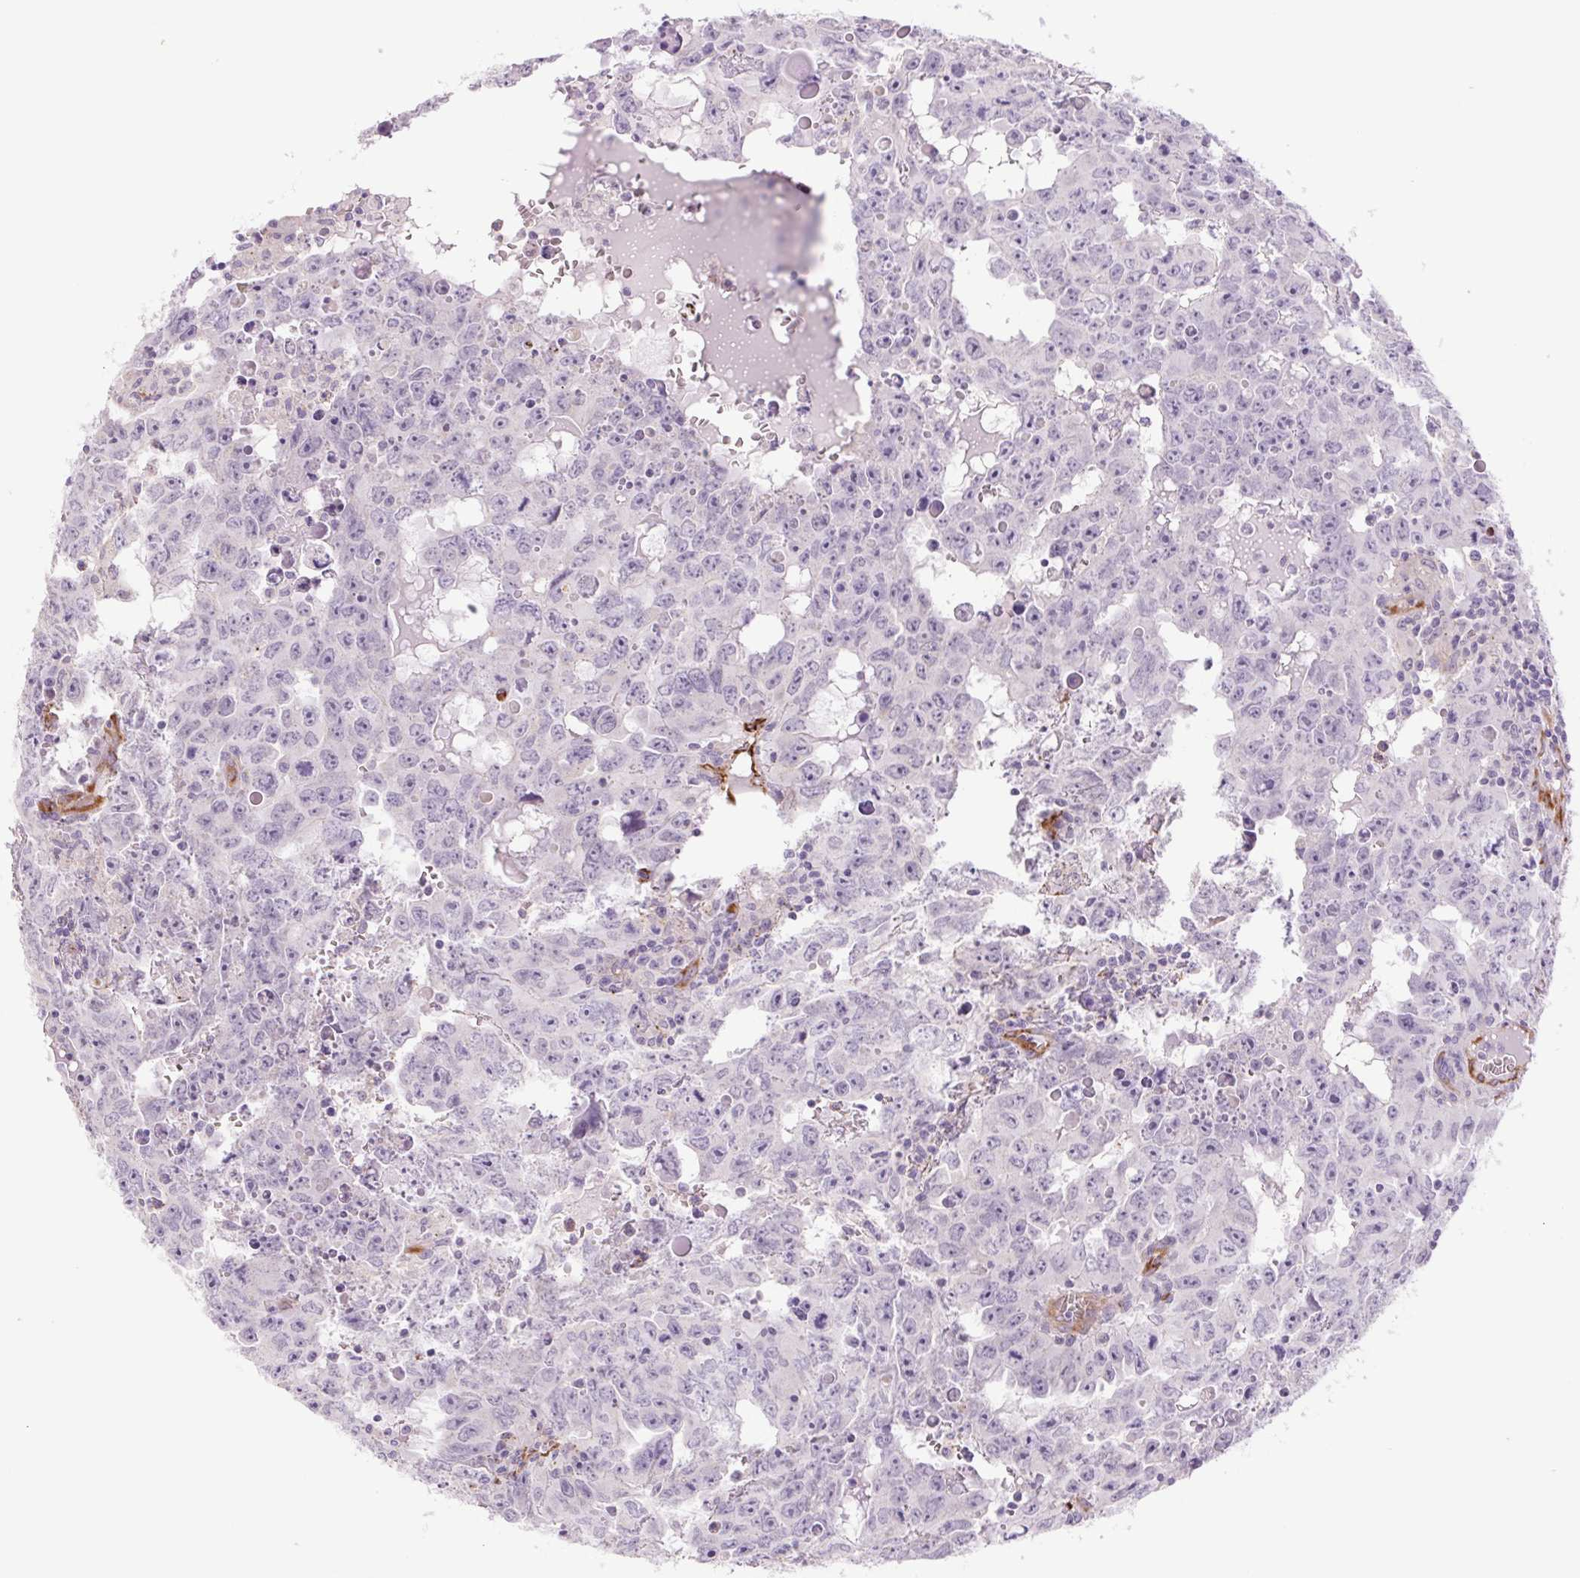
{"staining": {"intensity": "negative", "quantity": "none", "location": "none"}, "tissue": "testis cancer", "cell_type": "Tumor cells", "image_type": "cancer", "snomed": [{"axis": "morphology", "description": "Carcinoma, Embryonal, NOS"}, {"axis": "topography", "description": "Testis"}], "caption": "The histopathology image exhibits no significant positivity in tumor cells of testis cancer (embryonal carcinoma).", "gene": "IGFL3", "patient": {"sex": "male", "age": 22}}